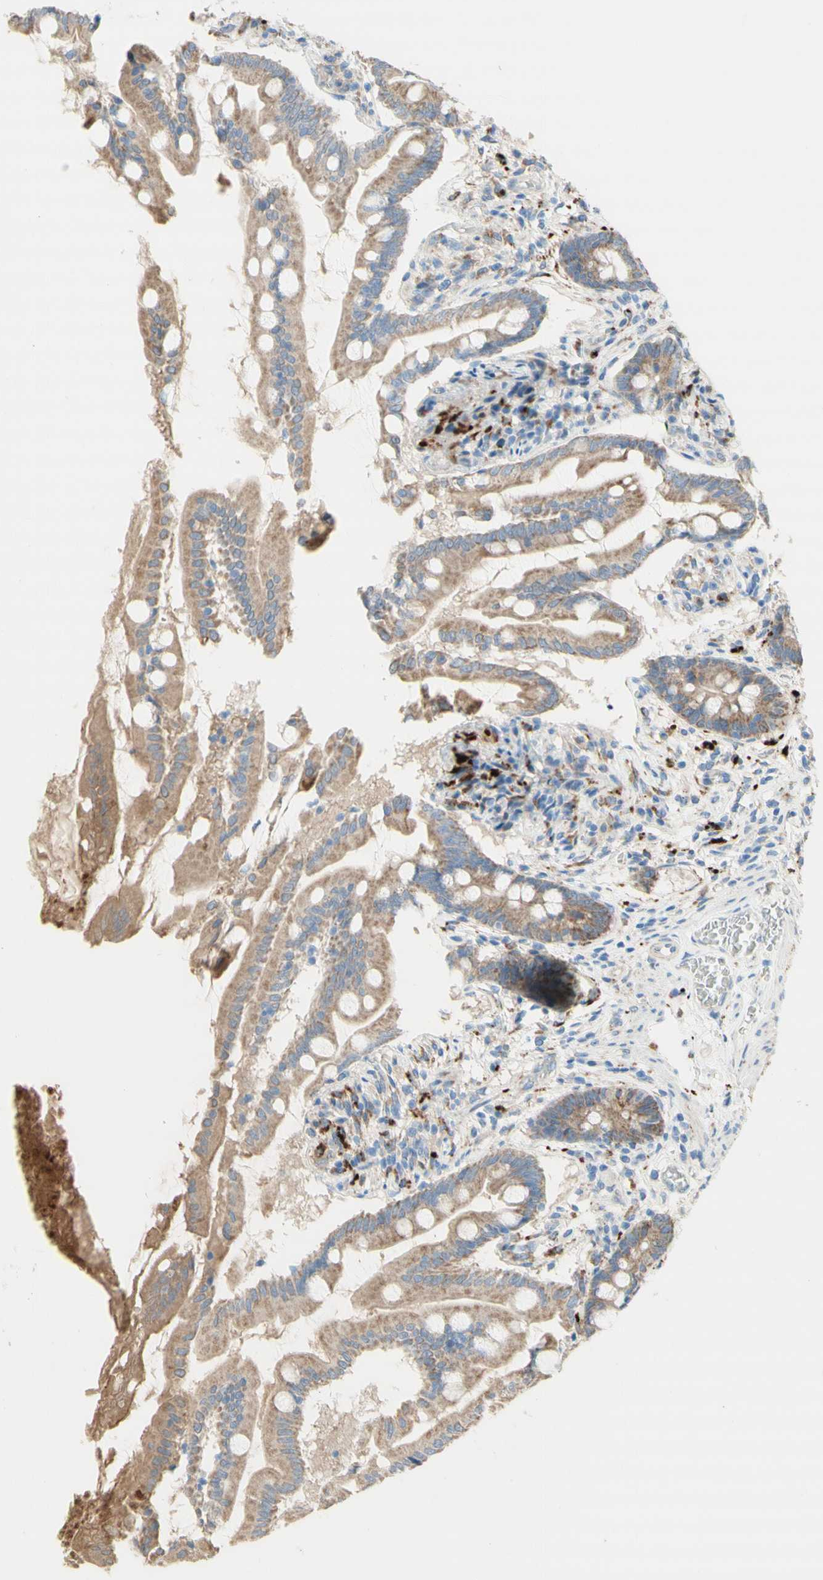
{"staining": {"intensity": "moderate", "quantity": ">75%", "location": "cytoplasmic/membranous"}, "tissue": "small intestine", "cell_type": "Glandular cells", "image_type": "normal", "snomed": [{"axis": "morphology", "description": "Normal tissue, NOS"}, {"axis": "topography", "description": "Small intestine"}], "caption": "Immunohistochemical staining of unremarkable small intestine demonstrates >75% levels of moderate cytoplasmic/membranous protein staining in approximately >75% of glandular cells.", "gene": "URB2", "patient": {"sex": "female", "age": 56}}